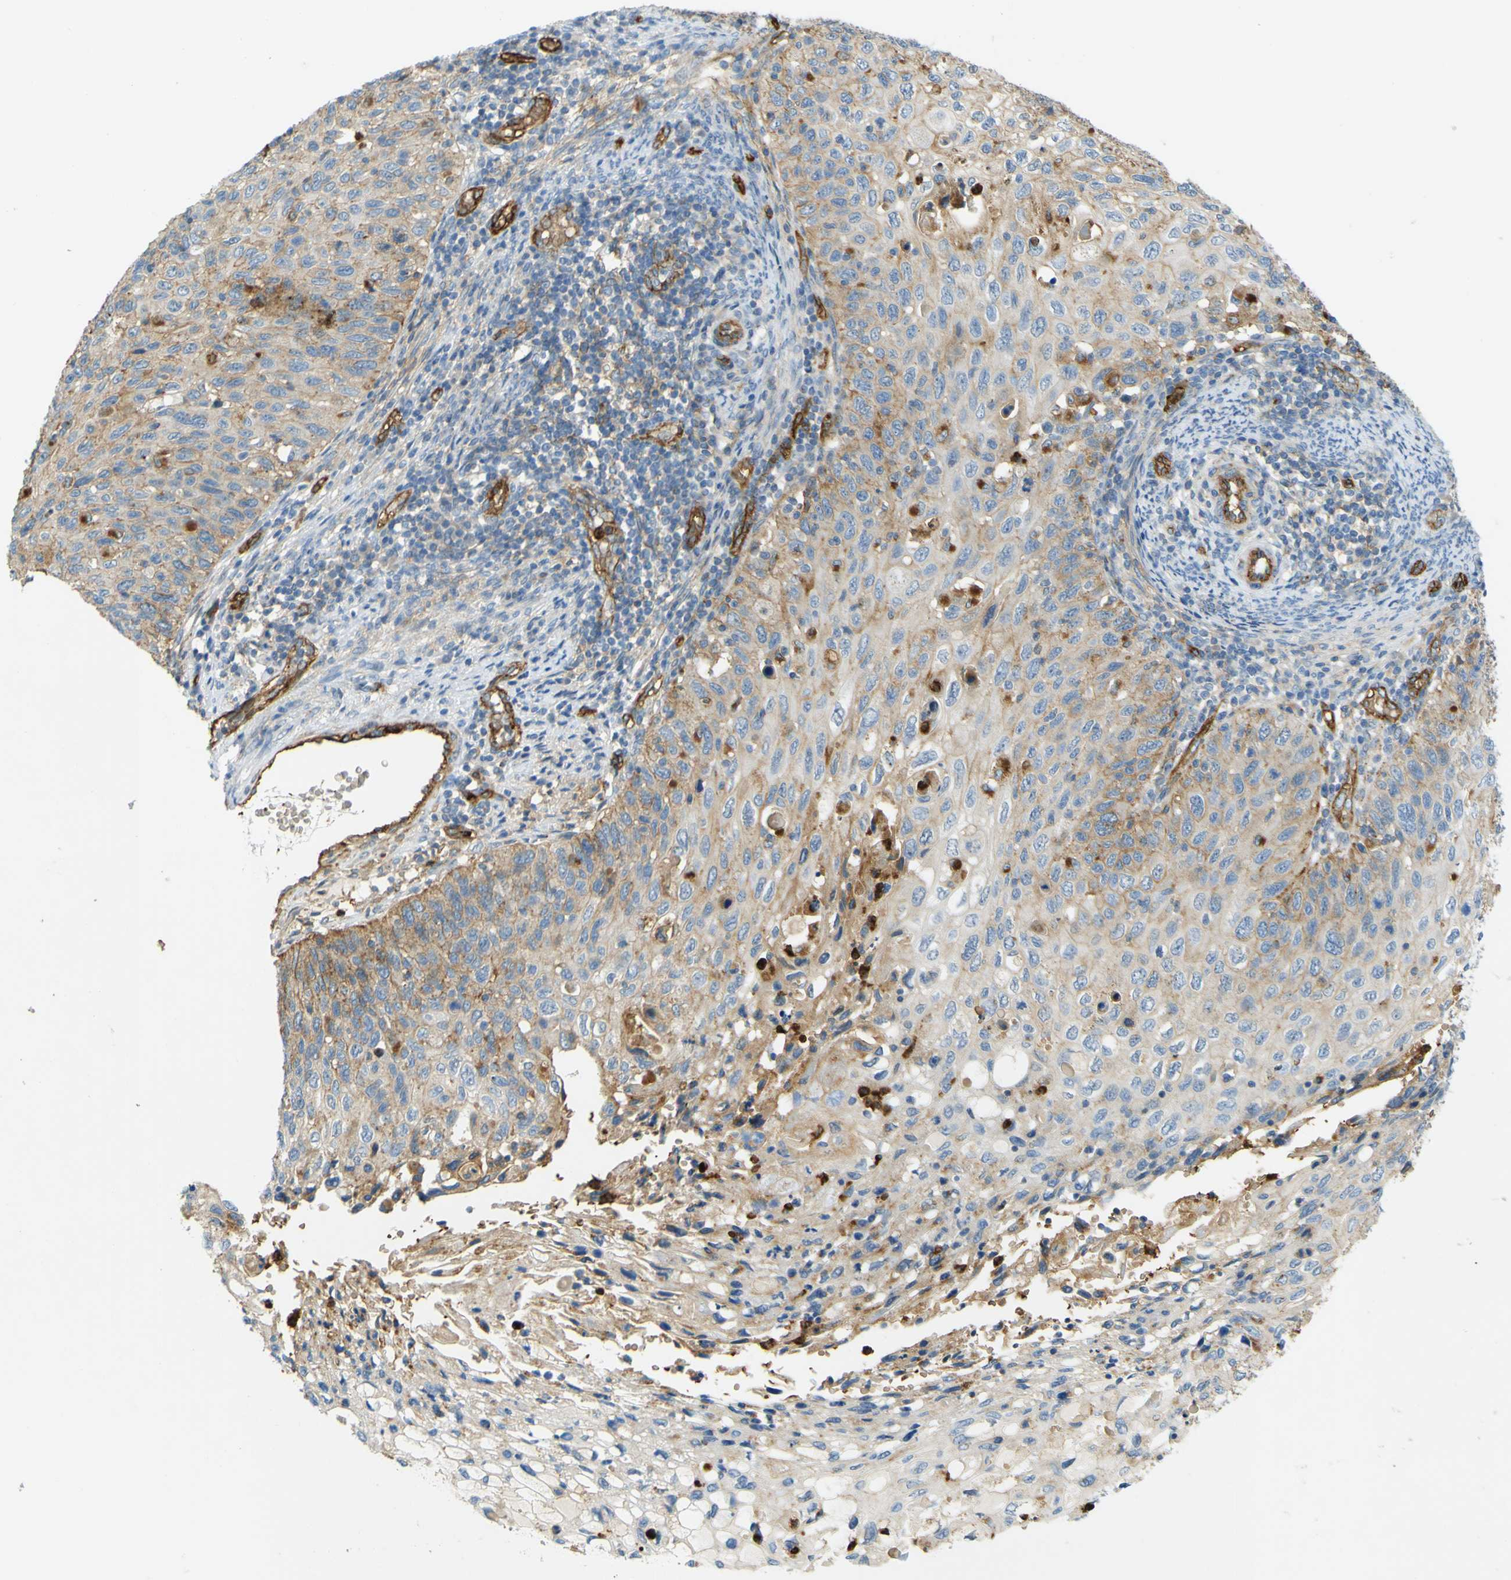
{"staining": {"intensity": "moderate", "quantity": ">75%", "location": "cytoplasmic/membranous"}, "tissue": "cervical cancer", "cell_type": "Tumor cells", "image_type": "cancer", "snomed": [{"axis": "morphology", "description": "Squamous cell carcinoma, NOS"}, {"axis": "topography", "description": "Cervix"}], "caption": "Immunohistochemical staining of human cervical cancer (squamous cell carcinoma) exhibits moderate cytoplasmic/membranous protein positivity in approximately >75% of tumor cells.", "gene": "PLXDC1", "patient": {"sex": "female", "age": 70}}